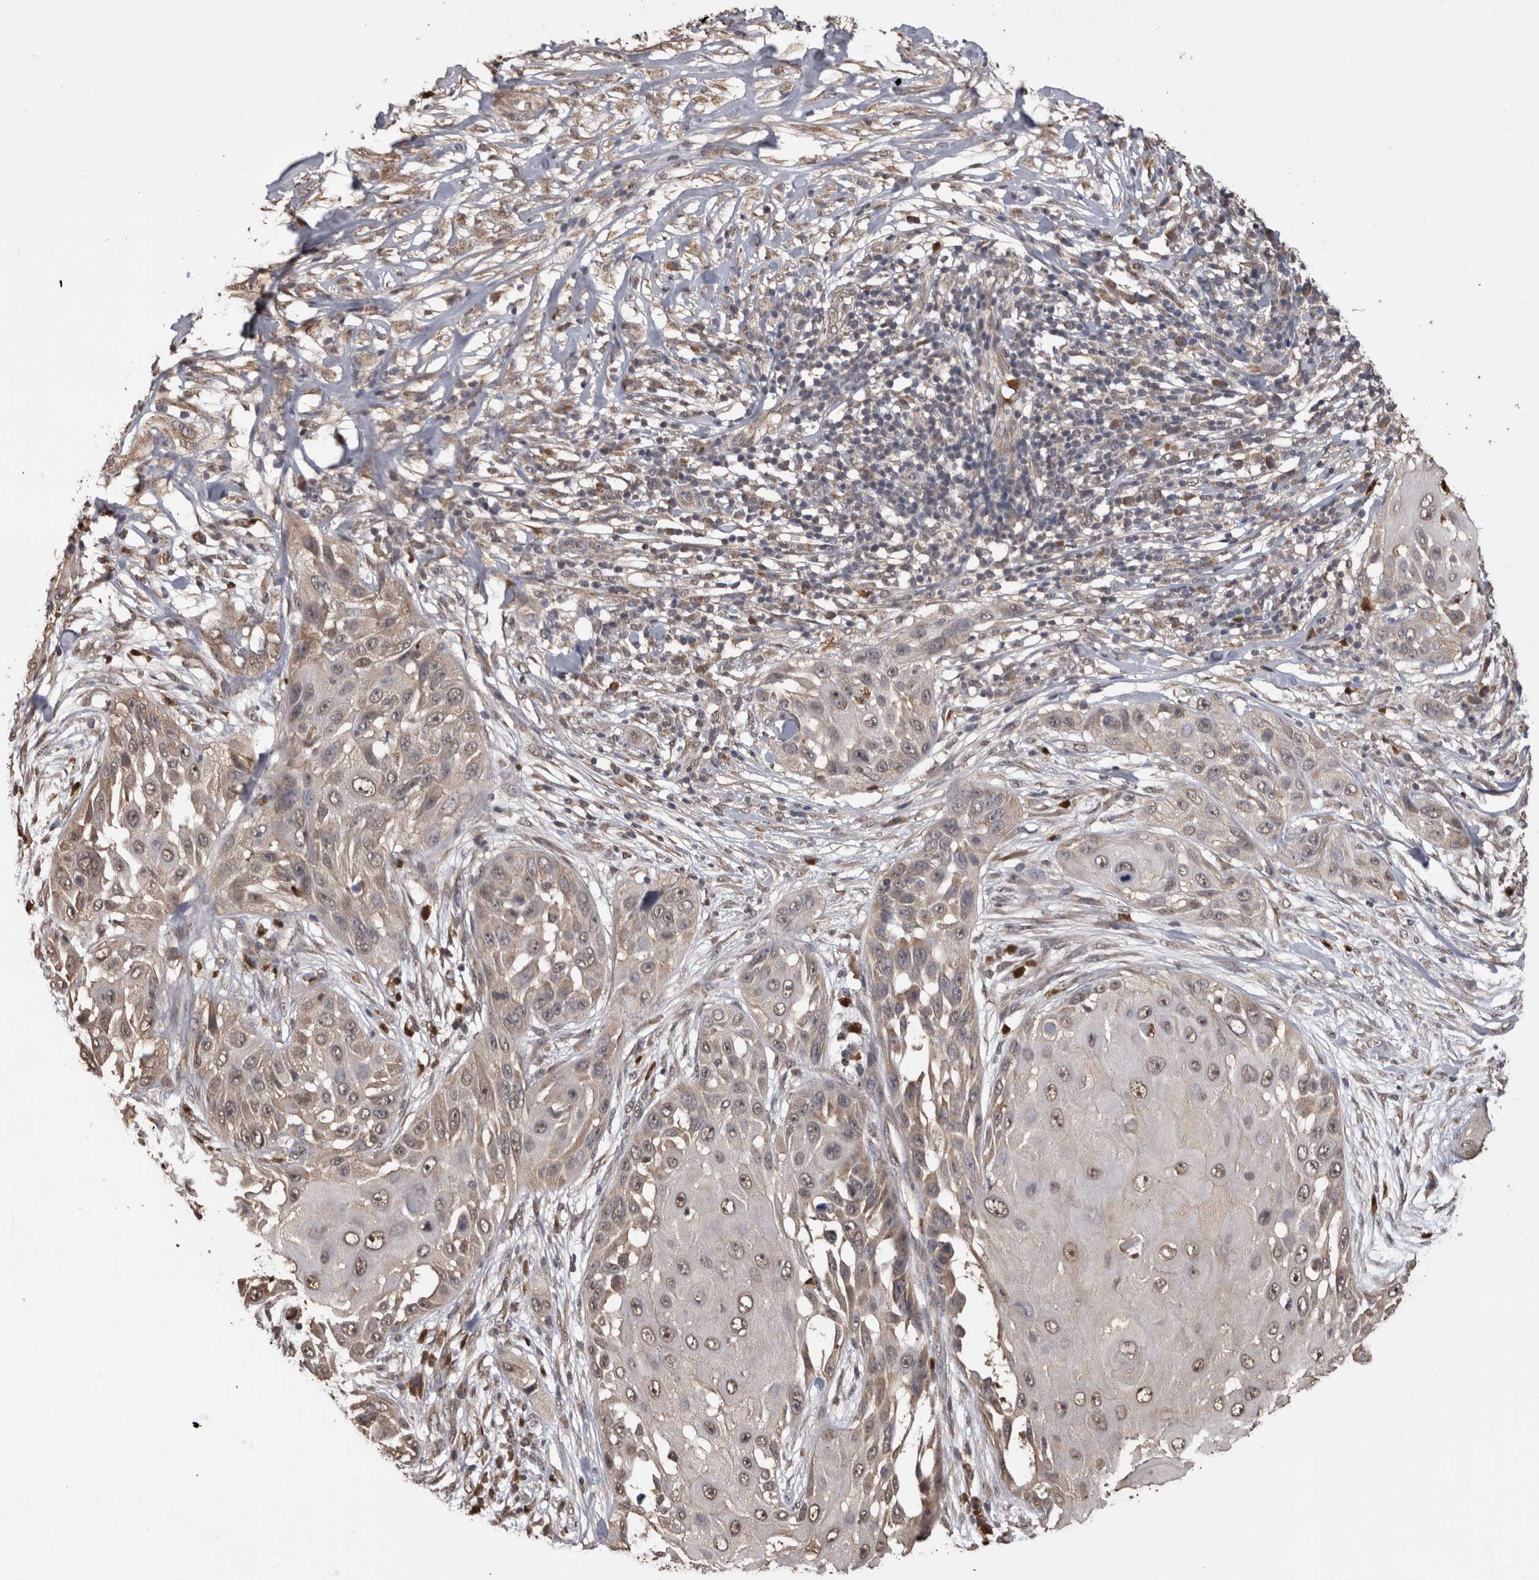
{"staining": {"intensity": "weak", "quantity": "25%-75%", "location": "nuclear"}, "tissue": "skin cancer", "cell_type": "Tumor cells", "image_type": "cancer", "snomed": [{"axis": "morphology", "description": "Squamous cell carcinoma, NOS"}, {"axis": "topography", "description": "Skin"}], "caption": "Immunohistochemistry (IHC) micrograph of neoplastic tissue: skin cancer stained using immunohistochemistry demonstrates low levels of weak protein expression localized specifically in the nuclear of tumor cells, appearing as a nuclear brown color.", "gene": "PAK4", "patient": {"sex": "female", "age": 44}}